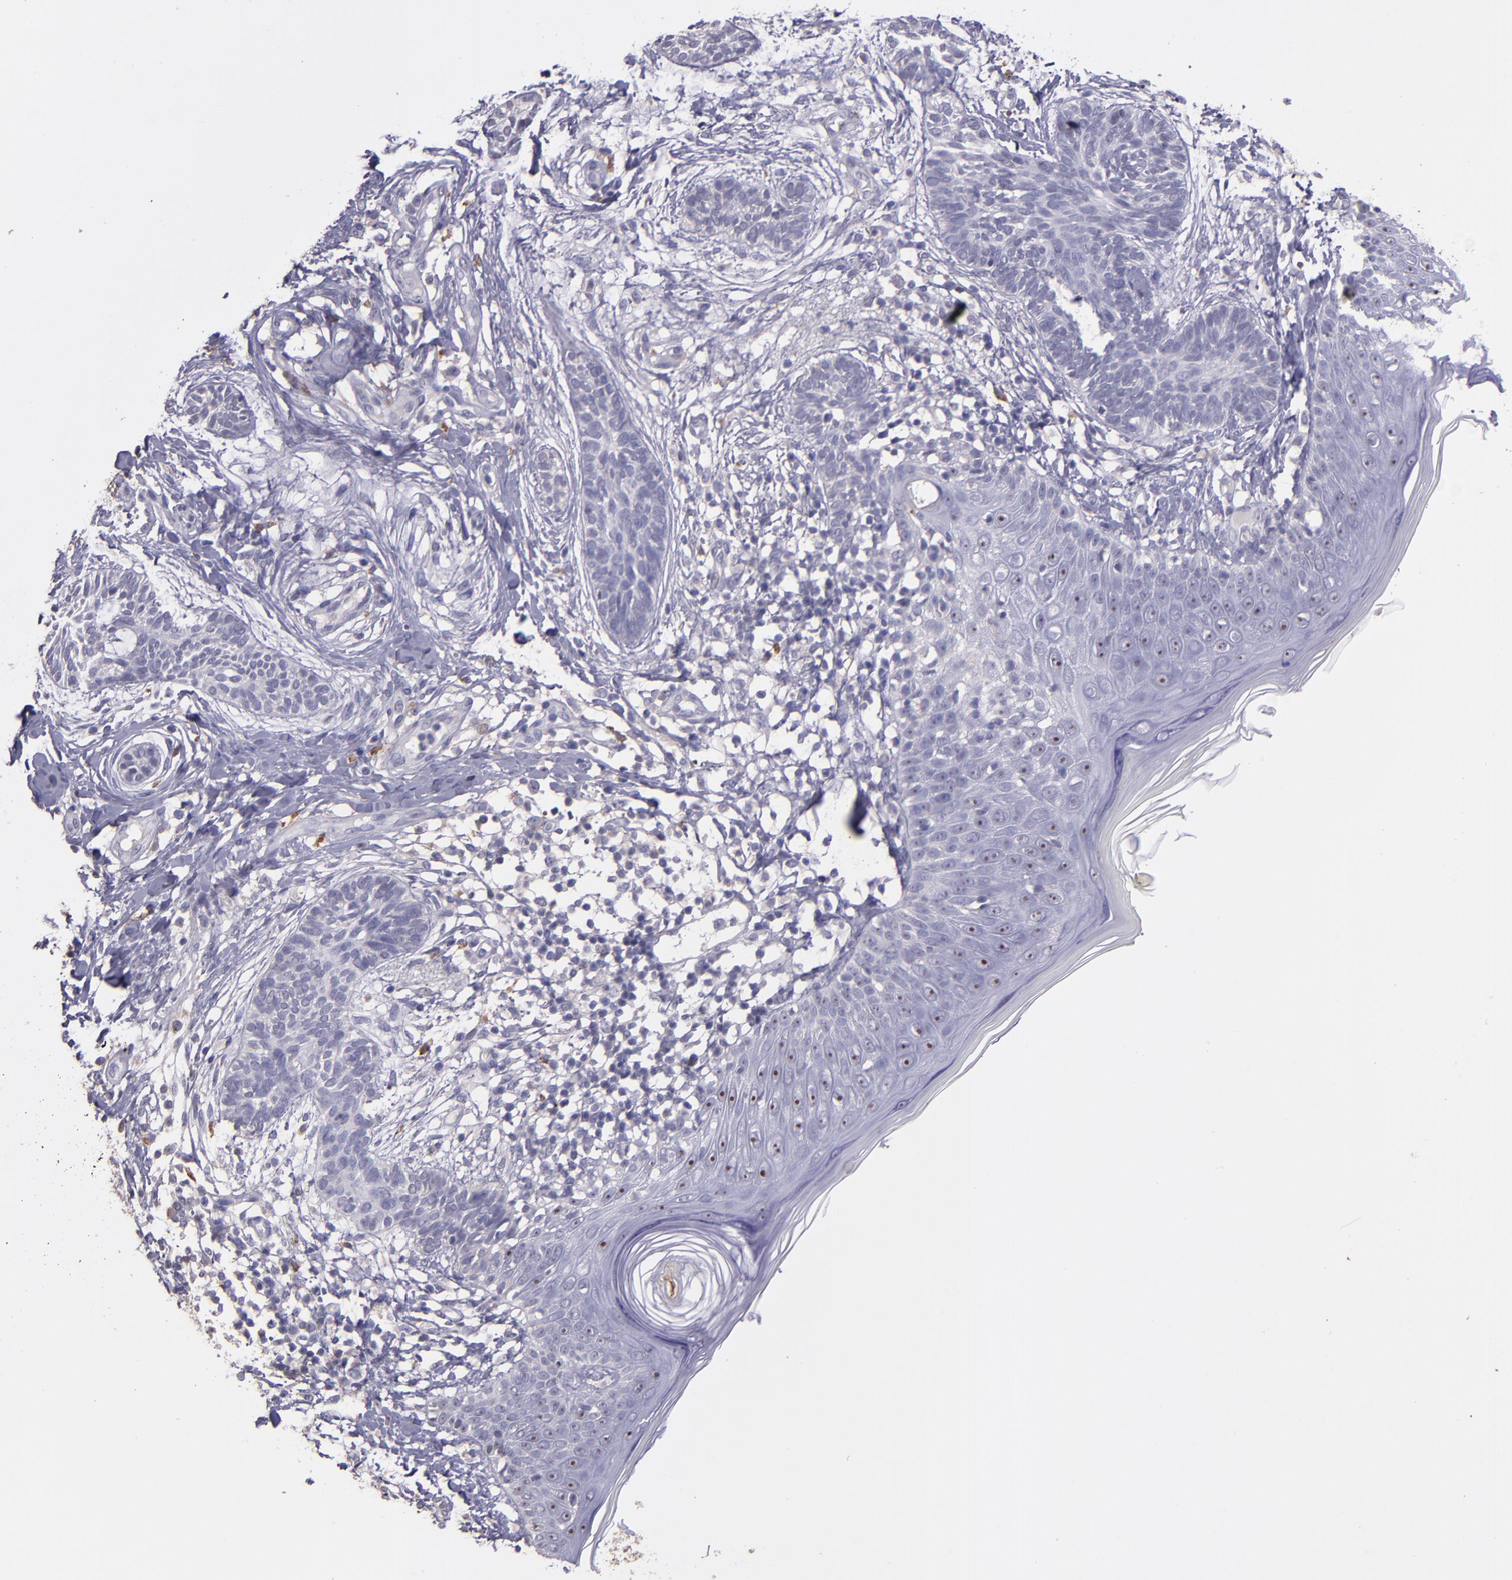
{"staining": {"intensity": "negative", "quantity": "none", "location": "none"}, "tissue": "skin cancer", "cell_type": "Tumor cells", "image_type": "cancer", "snomed": [{"axis": "morphology", "description": "Normal tissue, NOS"}, {"axis": "morphology", "description": "Basal cell carcinoma"}, {"axis": "topography", "description": "Skin"}], "caption": "Protein analysis of skin cancer demonstrates no significant expression in tumor cells.", "gene": "PAPPA", "patient": {"sex": "male", "age": 63}}